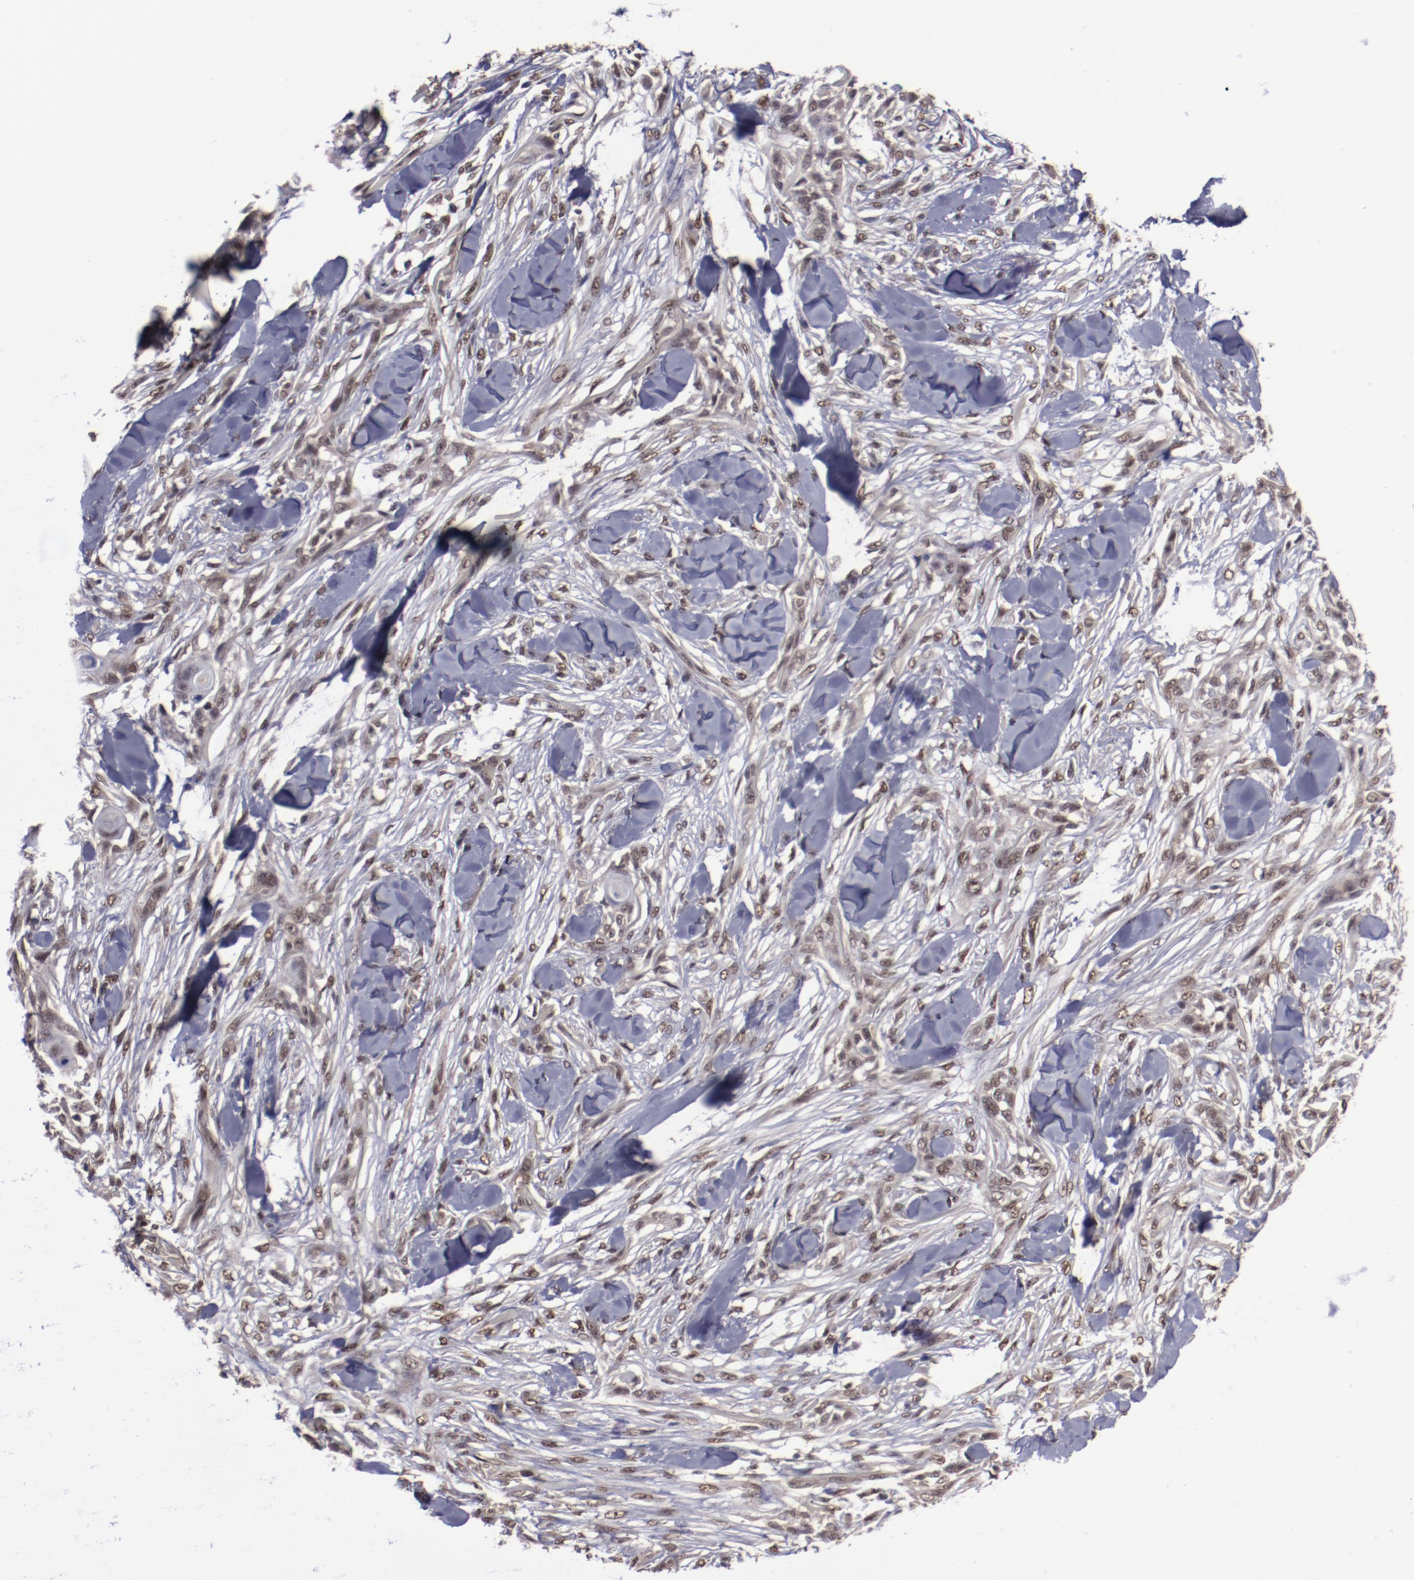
{"staining": {"intensity": "moderate", "quantity": ">75%", "location": "nuclear"}, "tissue": "skin cancer", "cell_type": "Tumor cells", "image_type": "cancer", "snomed": [{"axis": "morphology", "description": "Squamous cell carcinoma, NOS"}, {"axis": "topography", "description": "Skin"}], "caption": "IHC of human skin squamous cell carcinoma reveals medium levels of moderate nuclear staining in approximately >75% of tumor cells. (DAB IHC with brightfield microscopy, high magnification).", "gene": "ARNT", "patient": {"sex": "female", "age": 59}}